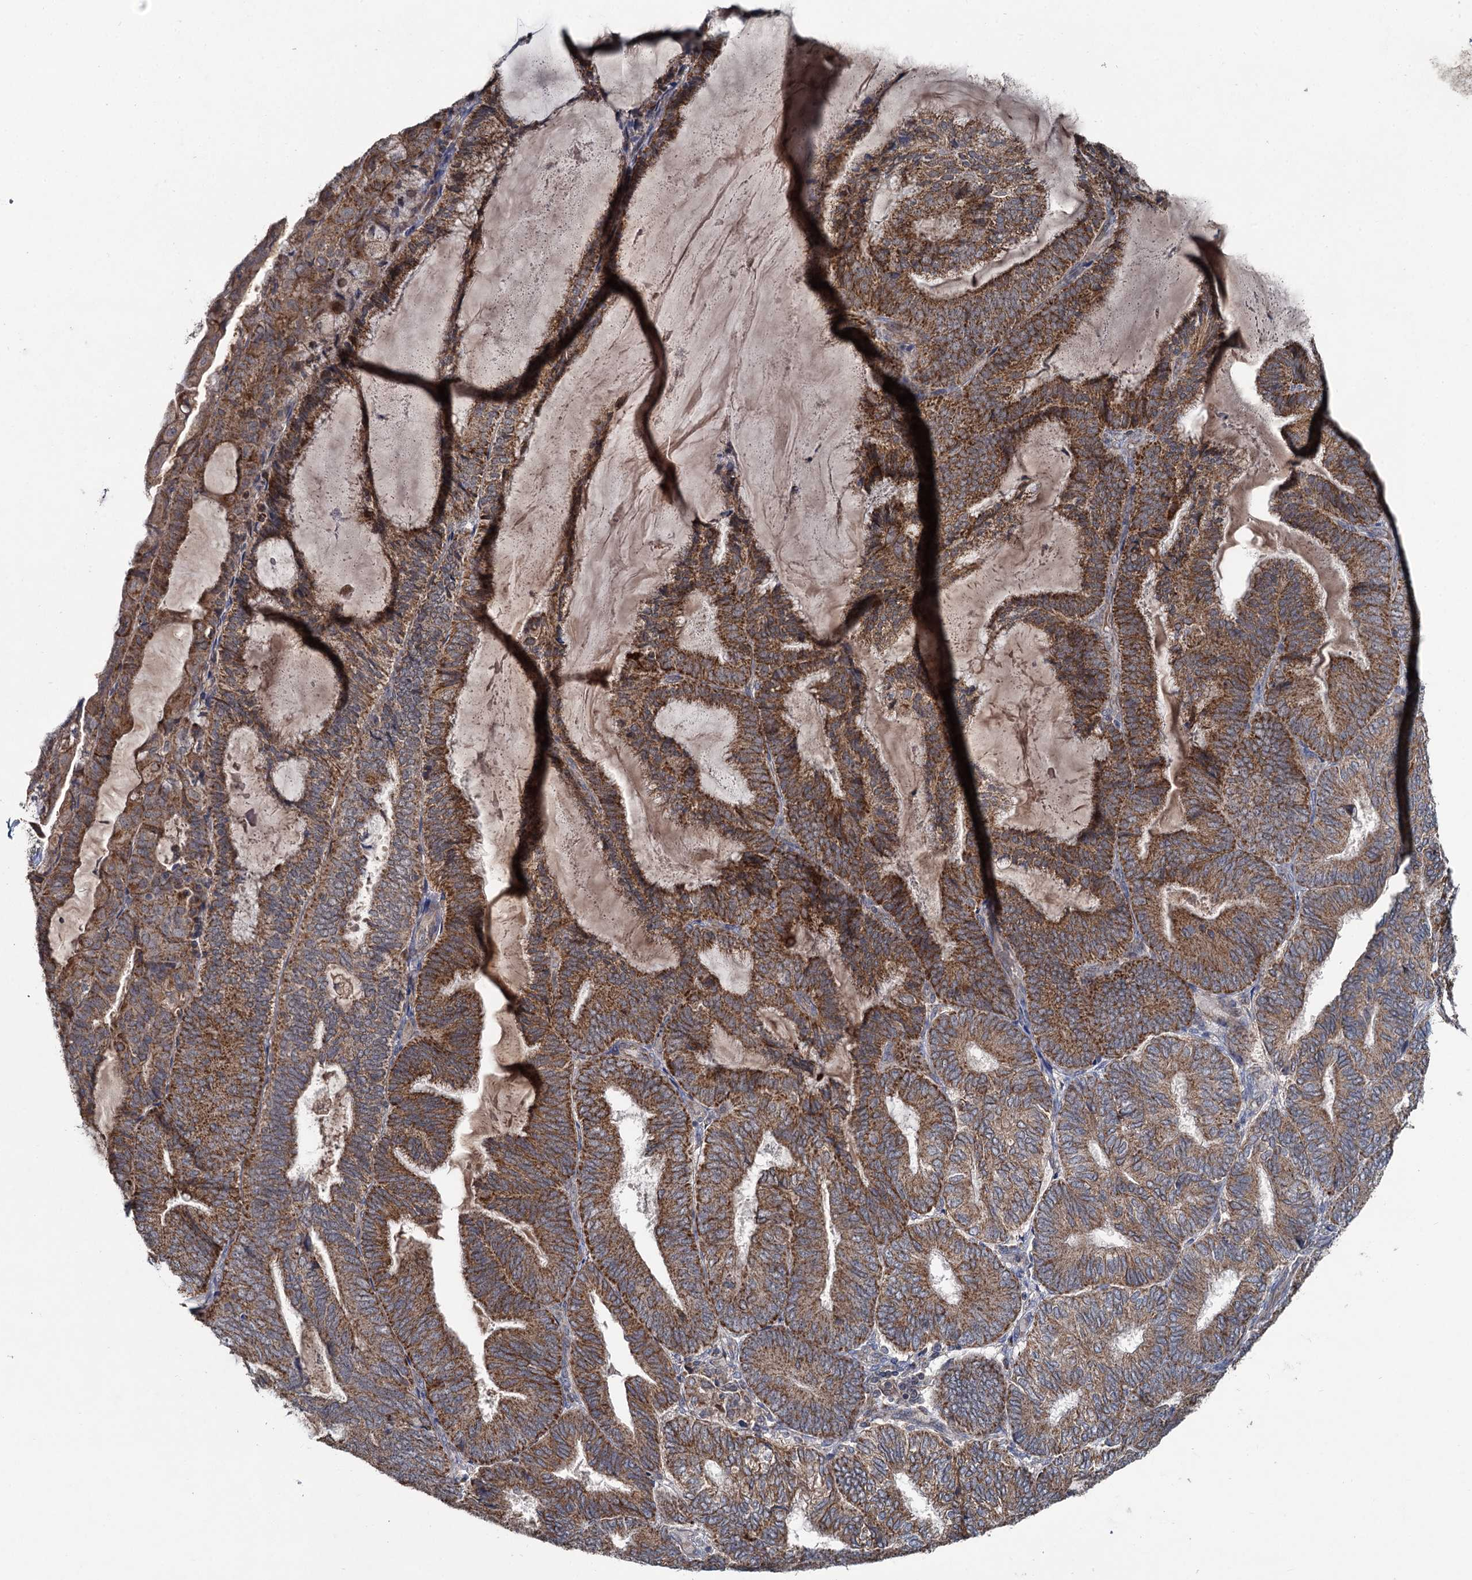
{"staining": {"intensity": "moderate", "quantity": ">75%", "location": "cytoplasmic/membranous"}, "tissue": "endometrial cancer", "cell_type": "Tumor cells", "image_type": "cancer", "snomed": [{"axis": "morphology", "description": "Adenocarcinoma, NOS"}, {"axis": "topography", "description": "Endometrium"}], "caption": "A brown stain highlights moderate cytoplasmic/membranous staining of a protein in human adenocarcinoma (endometrial) tumor cells.", "gene": "METTL4", "patient": {"sex": "female", "age": 81}}